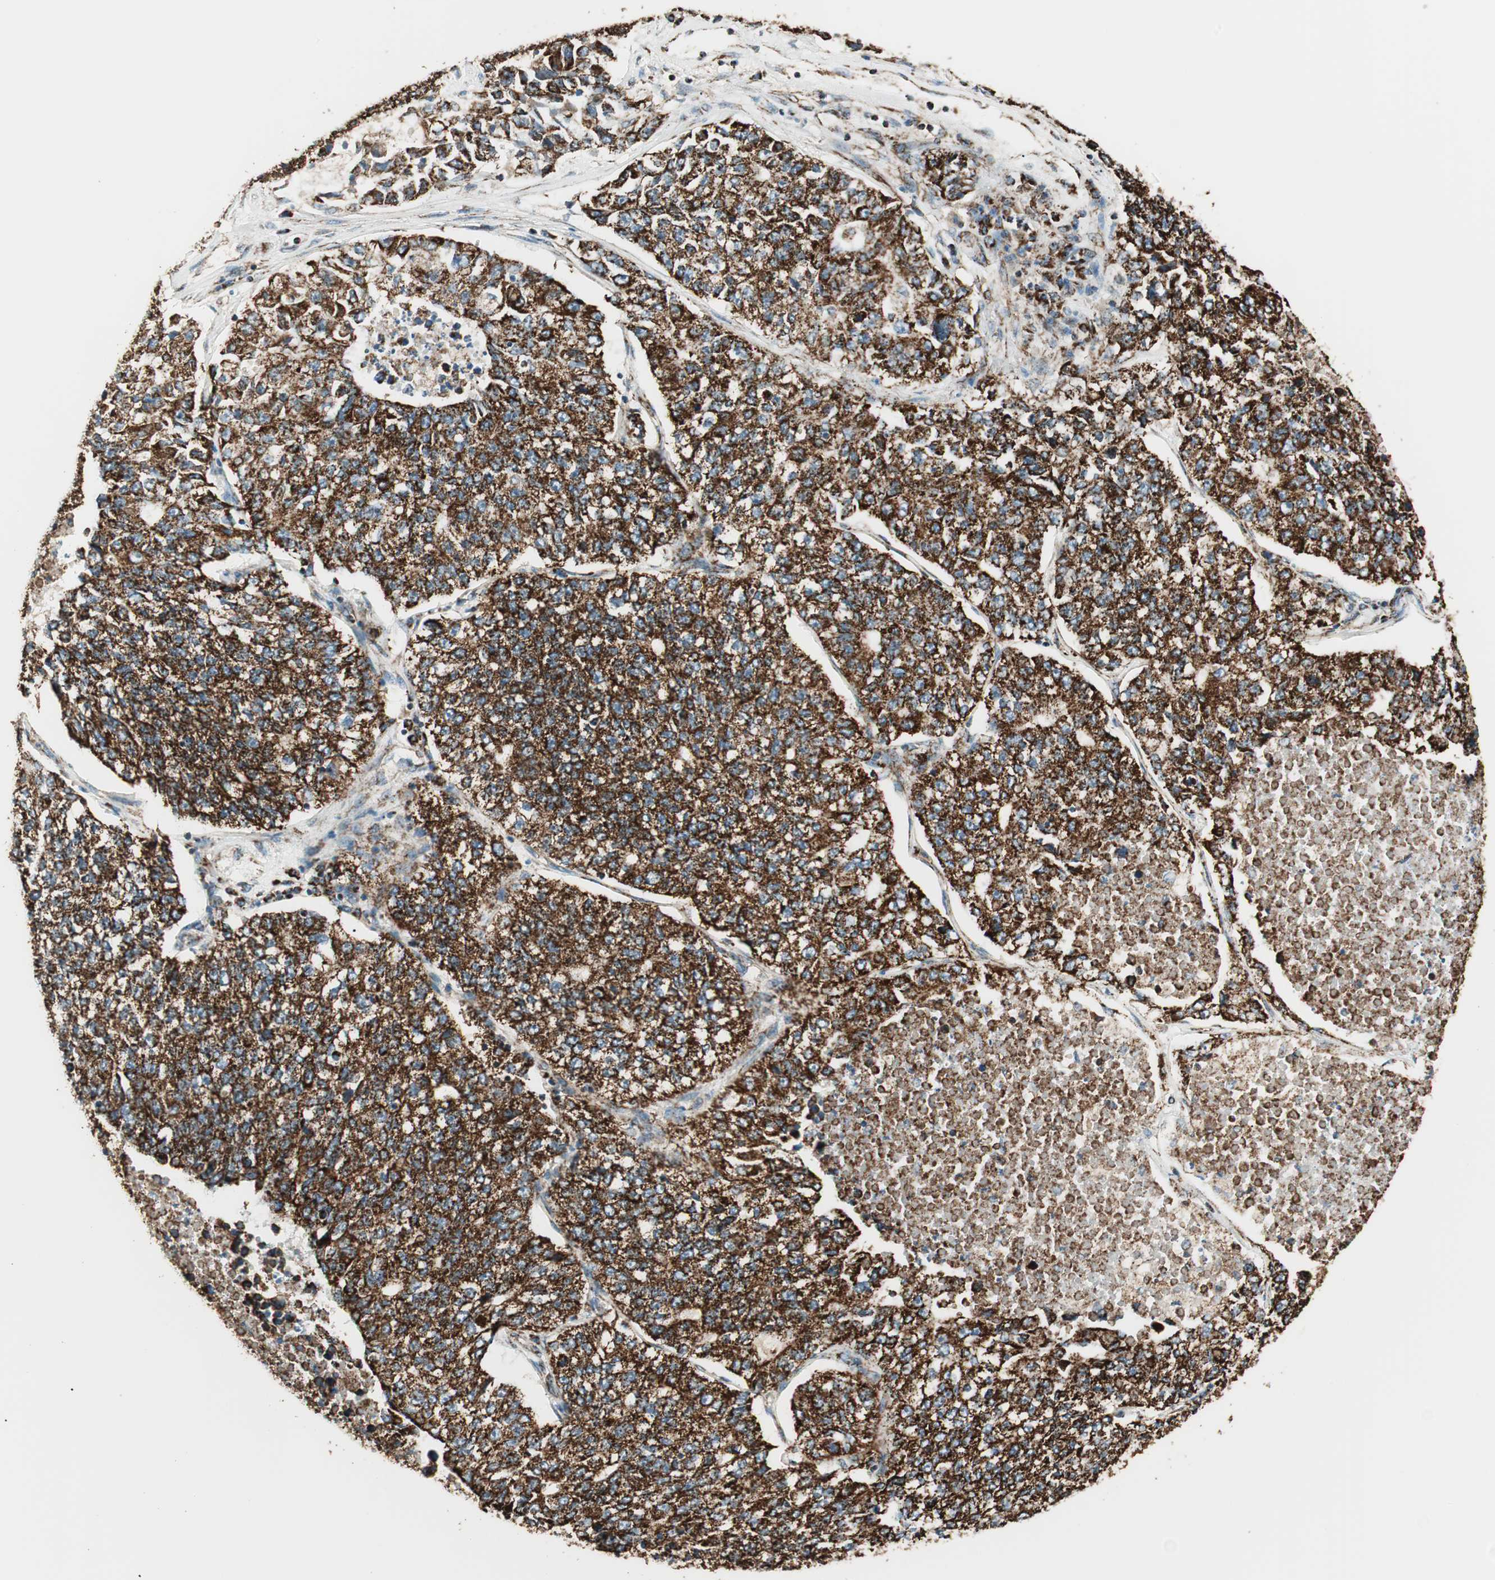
{"staining": {"intensity": "strong", "quantity": ">75%", "location": "cytoplasmic/membranous"}, "tissue": "lung cancer", "cell_type": "Tumor cells", "image_type": "cancer", "snomed": [{"axis": "morphology", "description": "Adenocarcinoma, NOS"}, {"axis": "topography", "description": "Lung"}], "caption": "This micrograph reveals IHC staining of adenocarcinoma (lung), with high strong cytoplasmic/membranous expression in about >75% of tumor cells.", "gene": "TOMM22", "patient": {"sex": "male", "age": 49}}